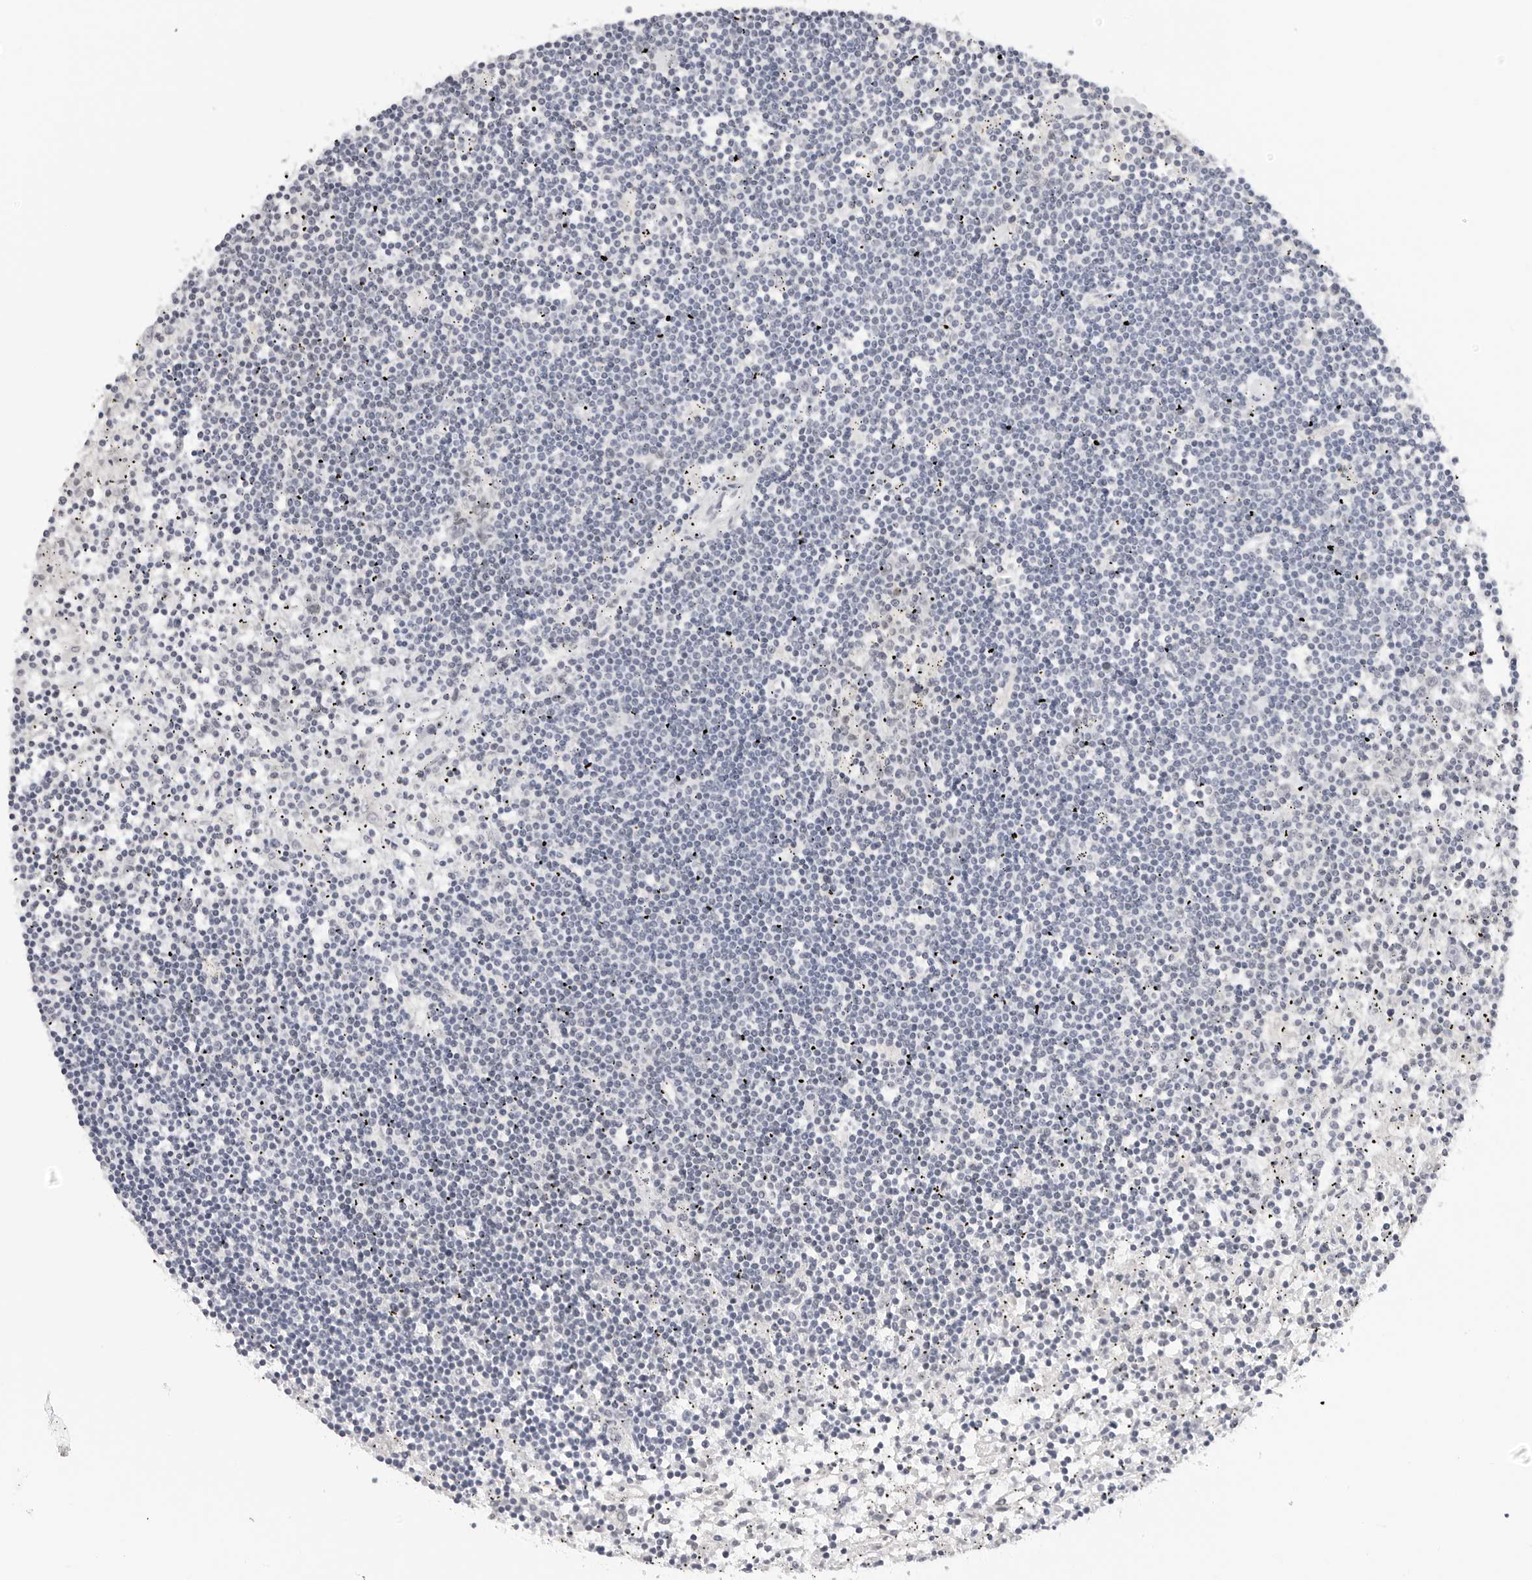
{"staining": {"intensity": "negative", "quantity": "none", "location": "none"}, "tissue": "lymphoma", "cell_type": "Tumor cells", "image_type": "cancer", "snomed": [{"axis": "morphology", "description": "Malignant lymphoma, non-Hodgkin's type, Low grade"}, {"axis": "topography", "description": "Spleen"}], "caption": "IHC histopathology image of human lymphoma stained for a protein (brown), which shows no staining in tumor cells.", "gene": "MSH6", "patient": {"sex": "male", "age": 76}}